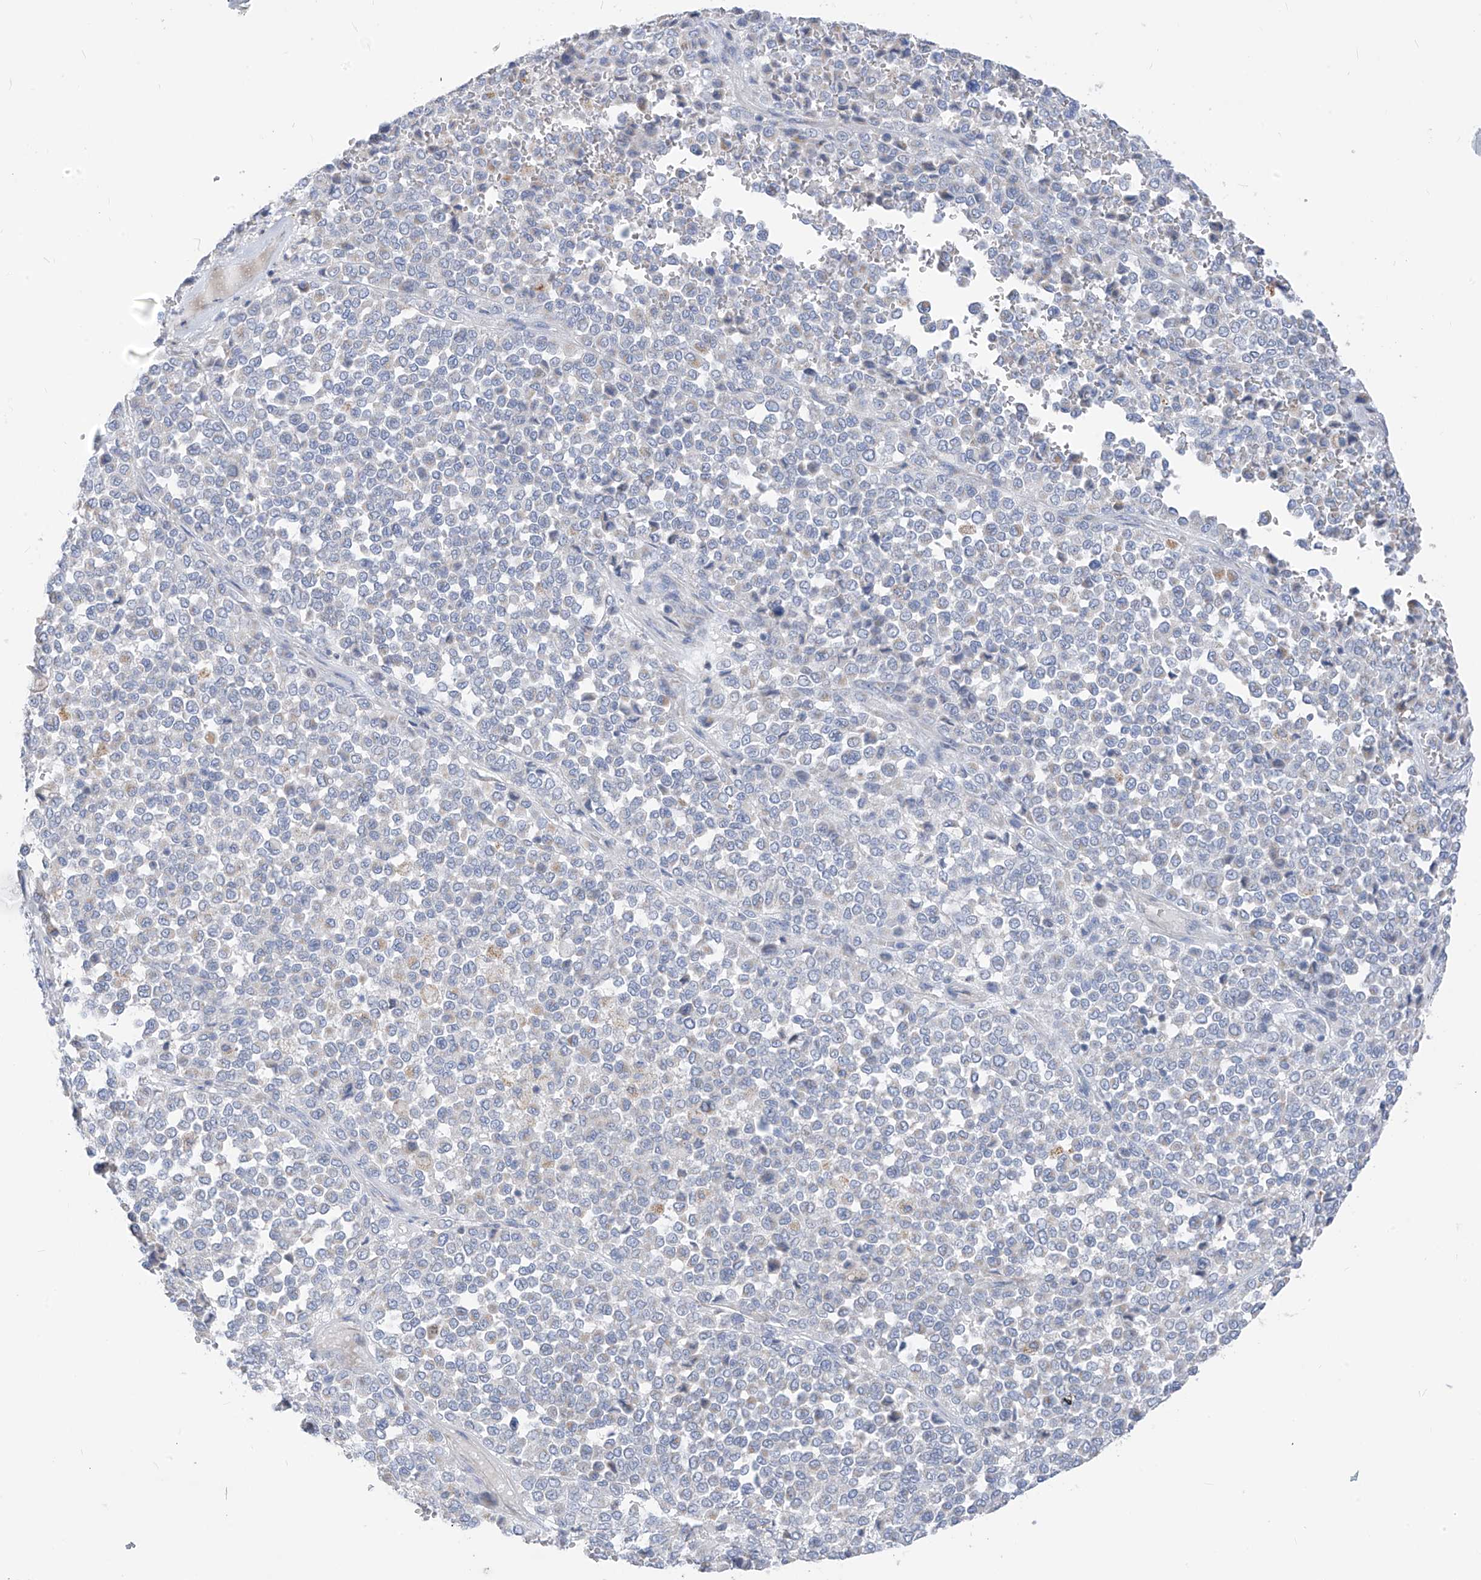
{"staining": {"intensity": "negative", "quantity": "none", "location": "none"}, "tissue": "melanoma", "cell_type": "Tumor cells", "image_type": "cancer", "snomed": [{"axis": "morphology", "description": "Malignant melanoma, Metastatic site"}, {"axis": "topography", "description": "Pancreas"}], "caption": "IHC micrograph of neoplastic tissue: malignant melanoma (metastatic site) stained with DAB reveals no significant protein staining in tumor cells.", "gene": "ZNF404", "patient": {"sex": "female", "age": 30}}